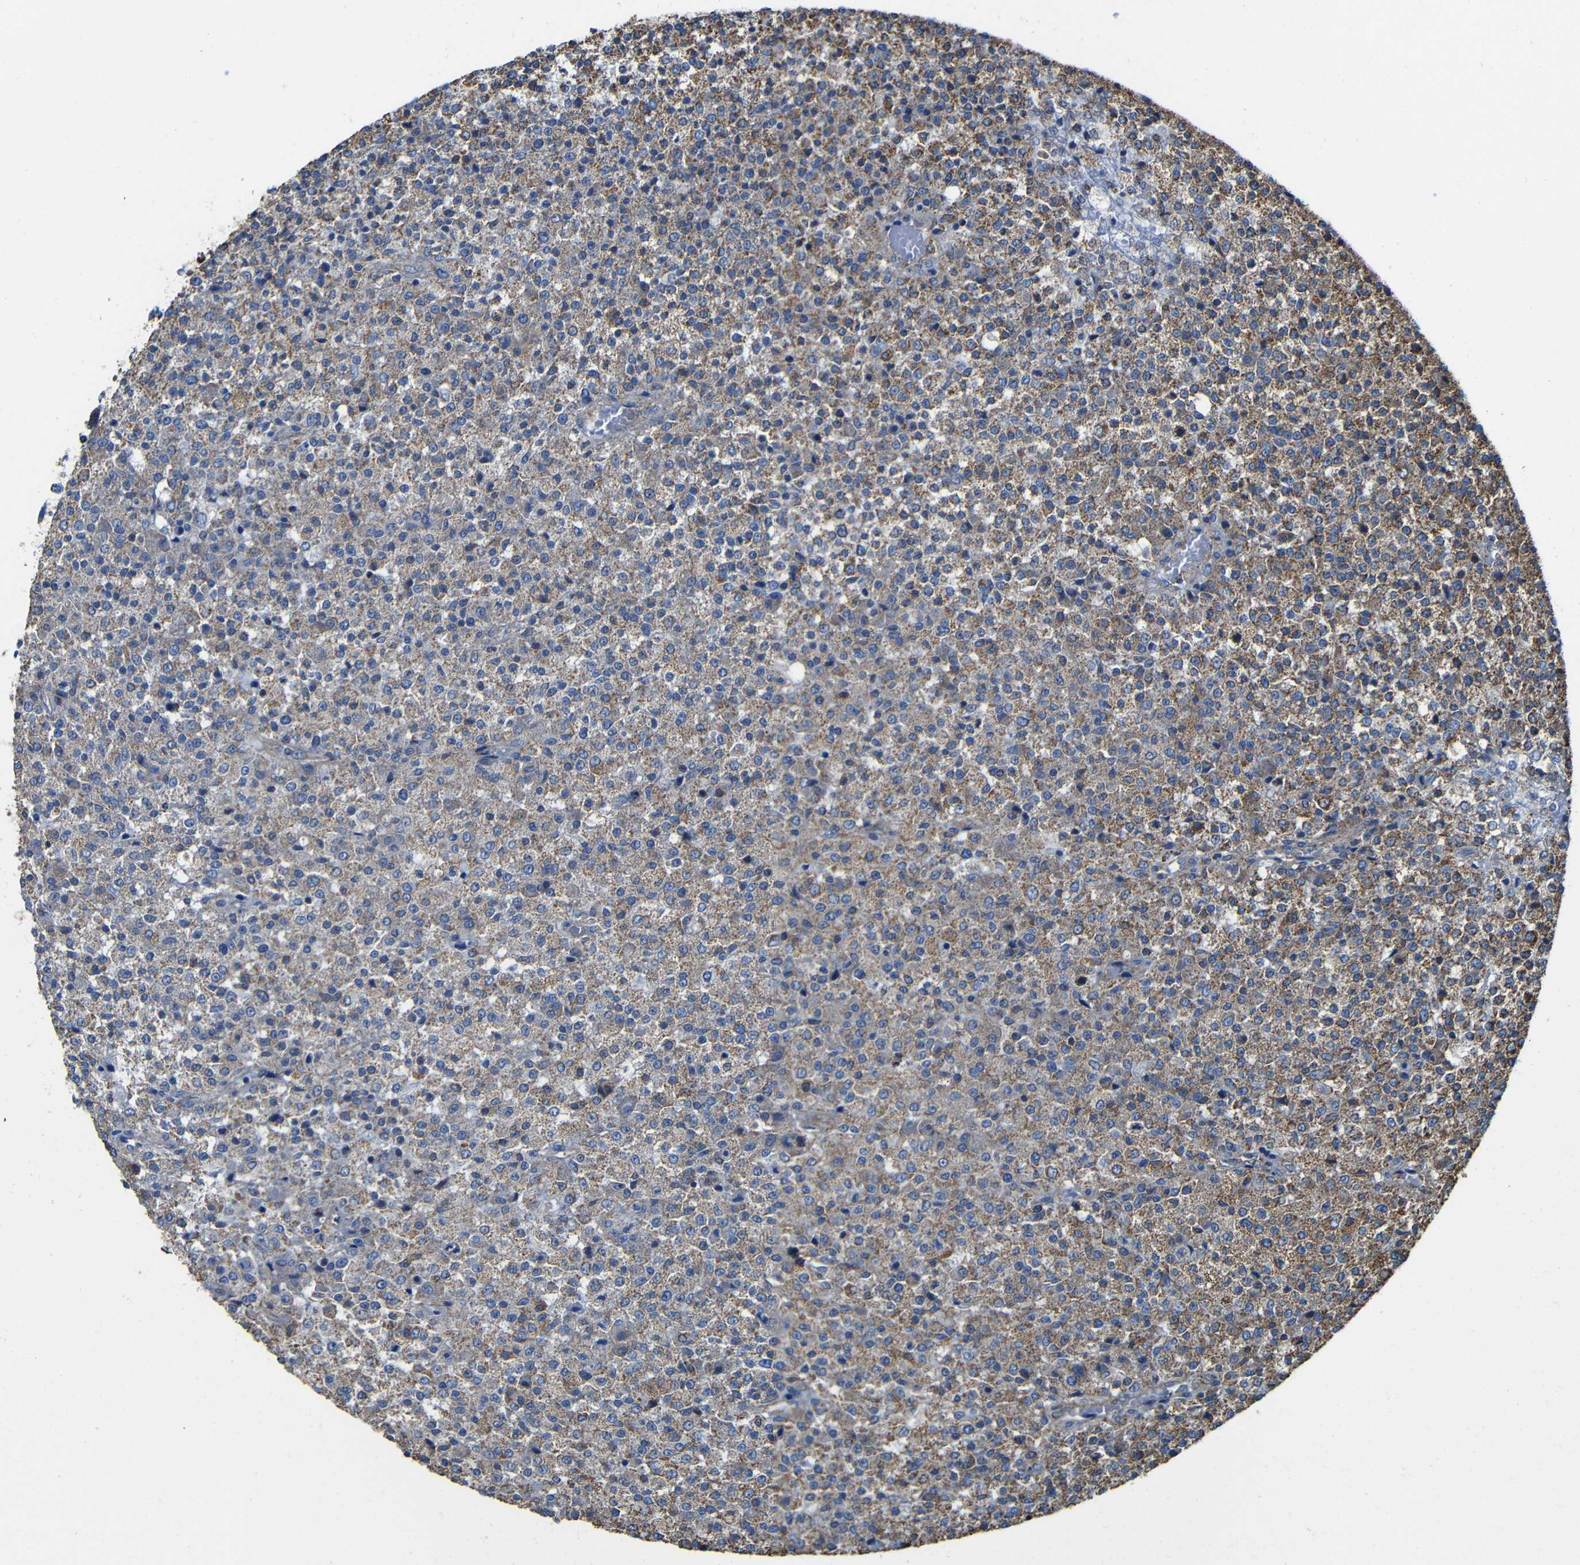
{"staining": {"intensity": "moderate", "quantity": ">75%", "location": "cytoplasmic/membranous"}, "tissue": "testis cancer", "cell_type": "Tumor cells", "image_type": "cancer", "snomed": [{"axis": "morphology", "description": "Seminoma, NOS"}, {"axis": "topography", "description": "Testis"}], "caption": "Testis cancer tissue reveals moderate cytoplasmic/membranous positivity in approximately >75% of tumor cells, visualized by immunohistochemistry. The staining was performed using DAB to visualize the protein expression in brown, while the nuclei were stained in blue with hematoxylin (Magnification: 20x).", "gene": "INTS6L", "patient": {"sex": "male", "age": 59}}